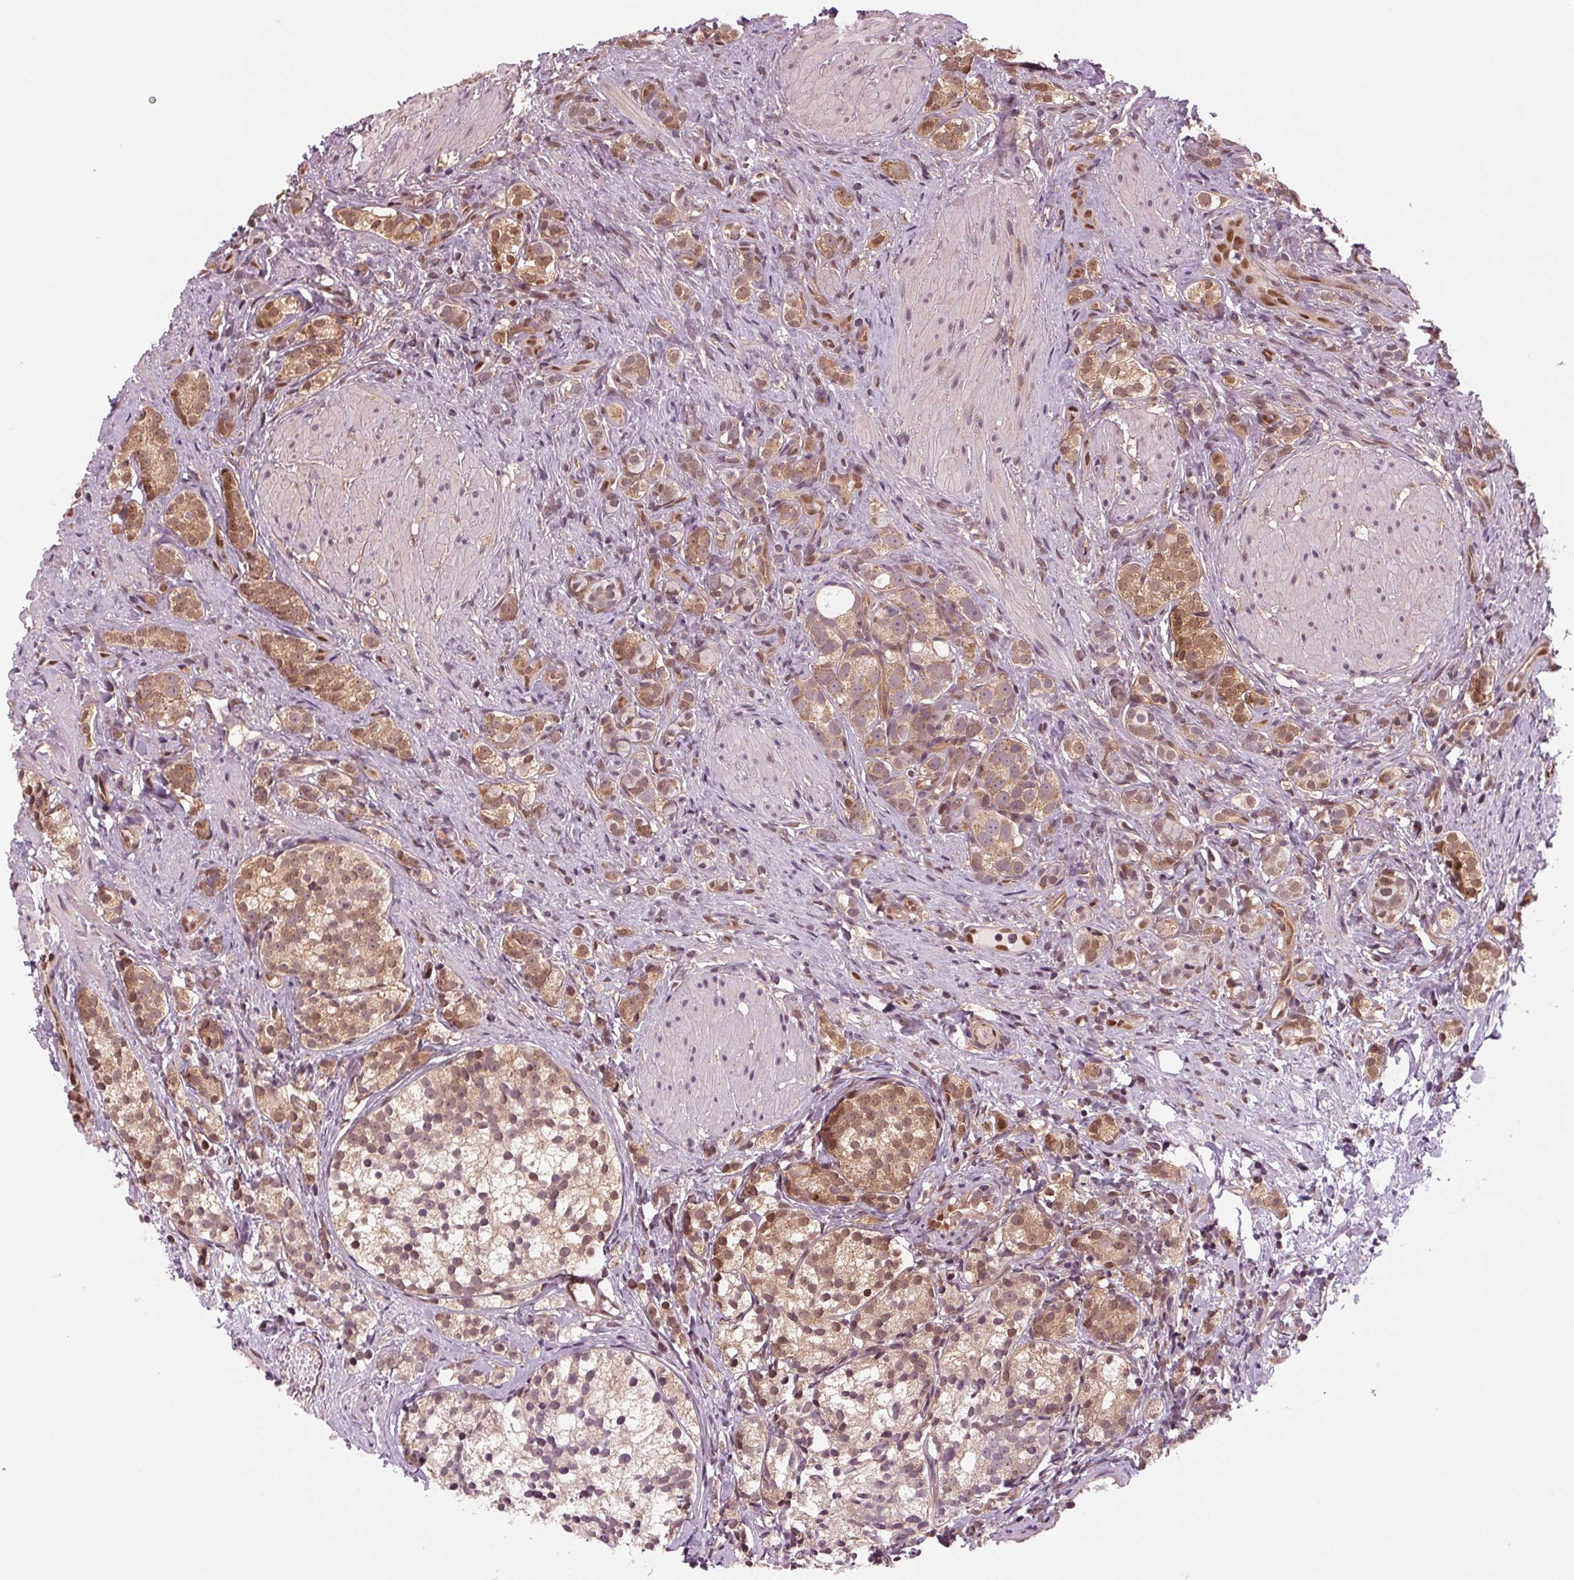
{"staining": {"intensity": "moderate", "quantity": ">75%", "location": "cytoplasmic/membranous"}, "tissue": "prostate cancer", "cell_type": "Tumor cells", "image_type": "cancer", "snomed": [{"axis": "morphology", "description": "Adenocarcinoma, High grade"}, {"axis": "topography", "description": "Prostate"}], "caption": "Immunohistochemical staining of human high-grade adenocarcinoma (prostate) shows medium levels of moderate cytoplasmic/membranous protein expression in about >75% of tumor cells.", "gene": "STAT3", "patient": {"sex": "male", "age": 53}}